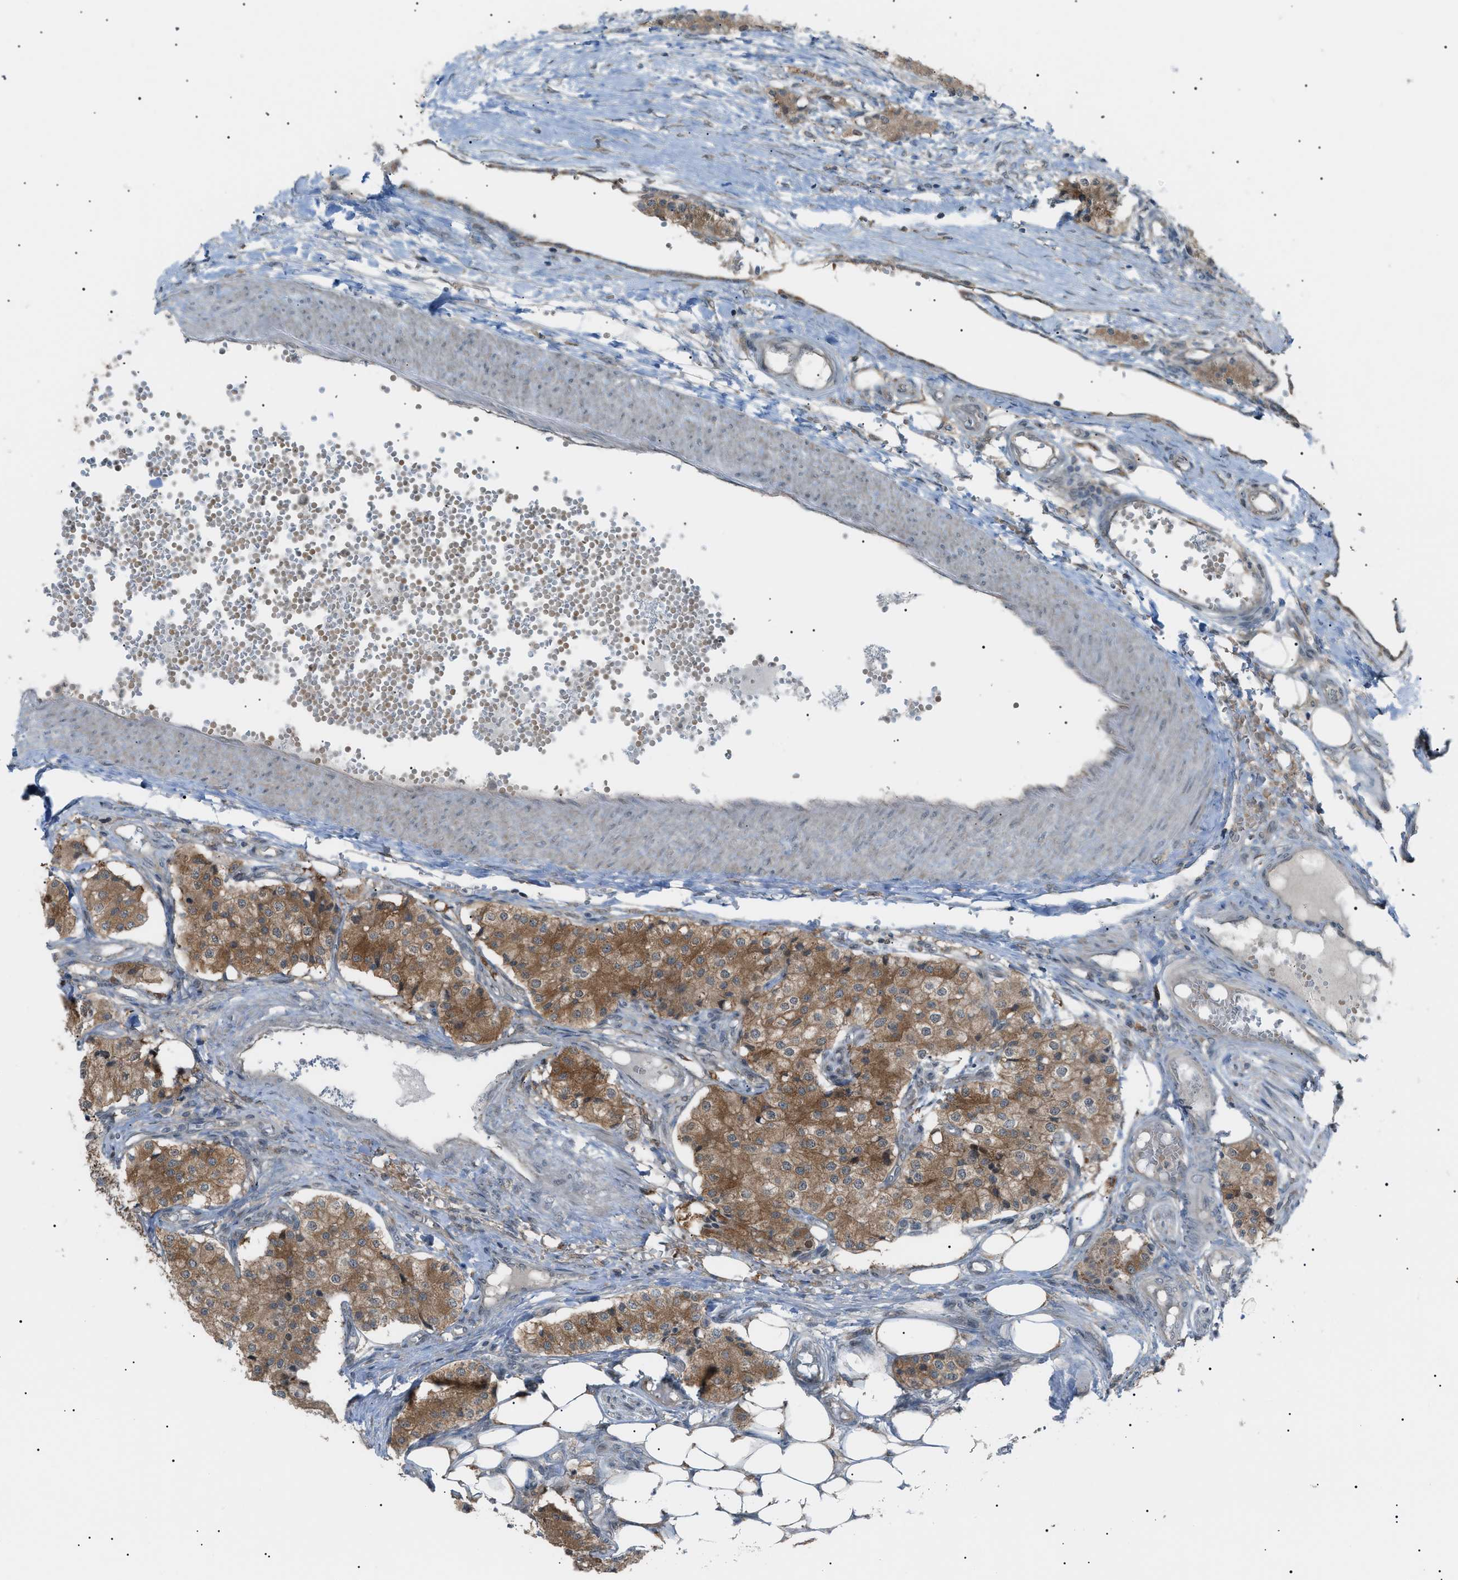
{"staining": {"intensity": "moderate", "quantity": ">75%", "location": "cytoplasmic/membranous"}, "tissue": "carcinoid", "cell_type": "Tumor cells", "image_type": "cancer", "snomed": [{"axis": "morphology", "description": "Carcinoid, malignant, NOS"}, {"axis": "topography", "description": "Colon"}], "caption": "Tumor cells demonstrate medium levels of moderate cytoplasmic/membranous positivity in approximately >75% of cells in carcinoid.", "gene": "LPIN2", "patient": {"sex": "female", "age": 52}}